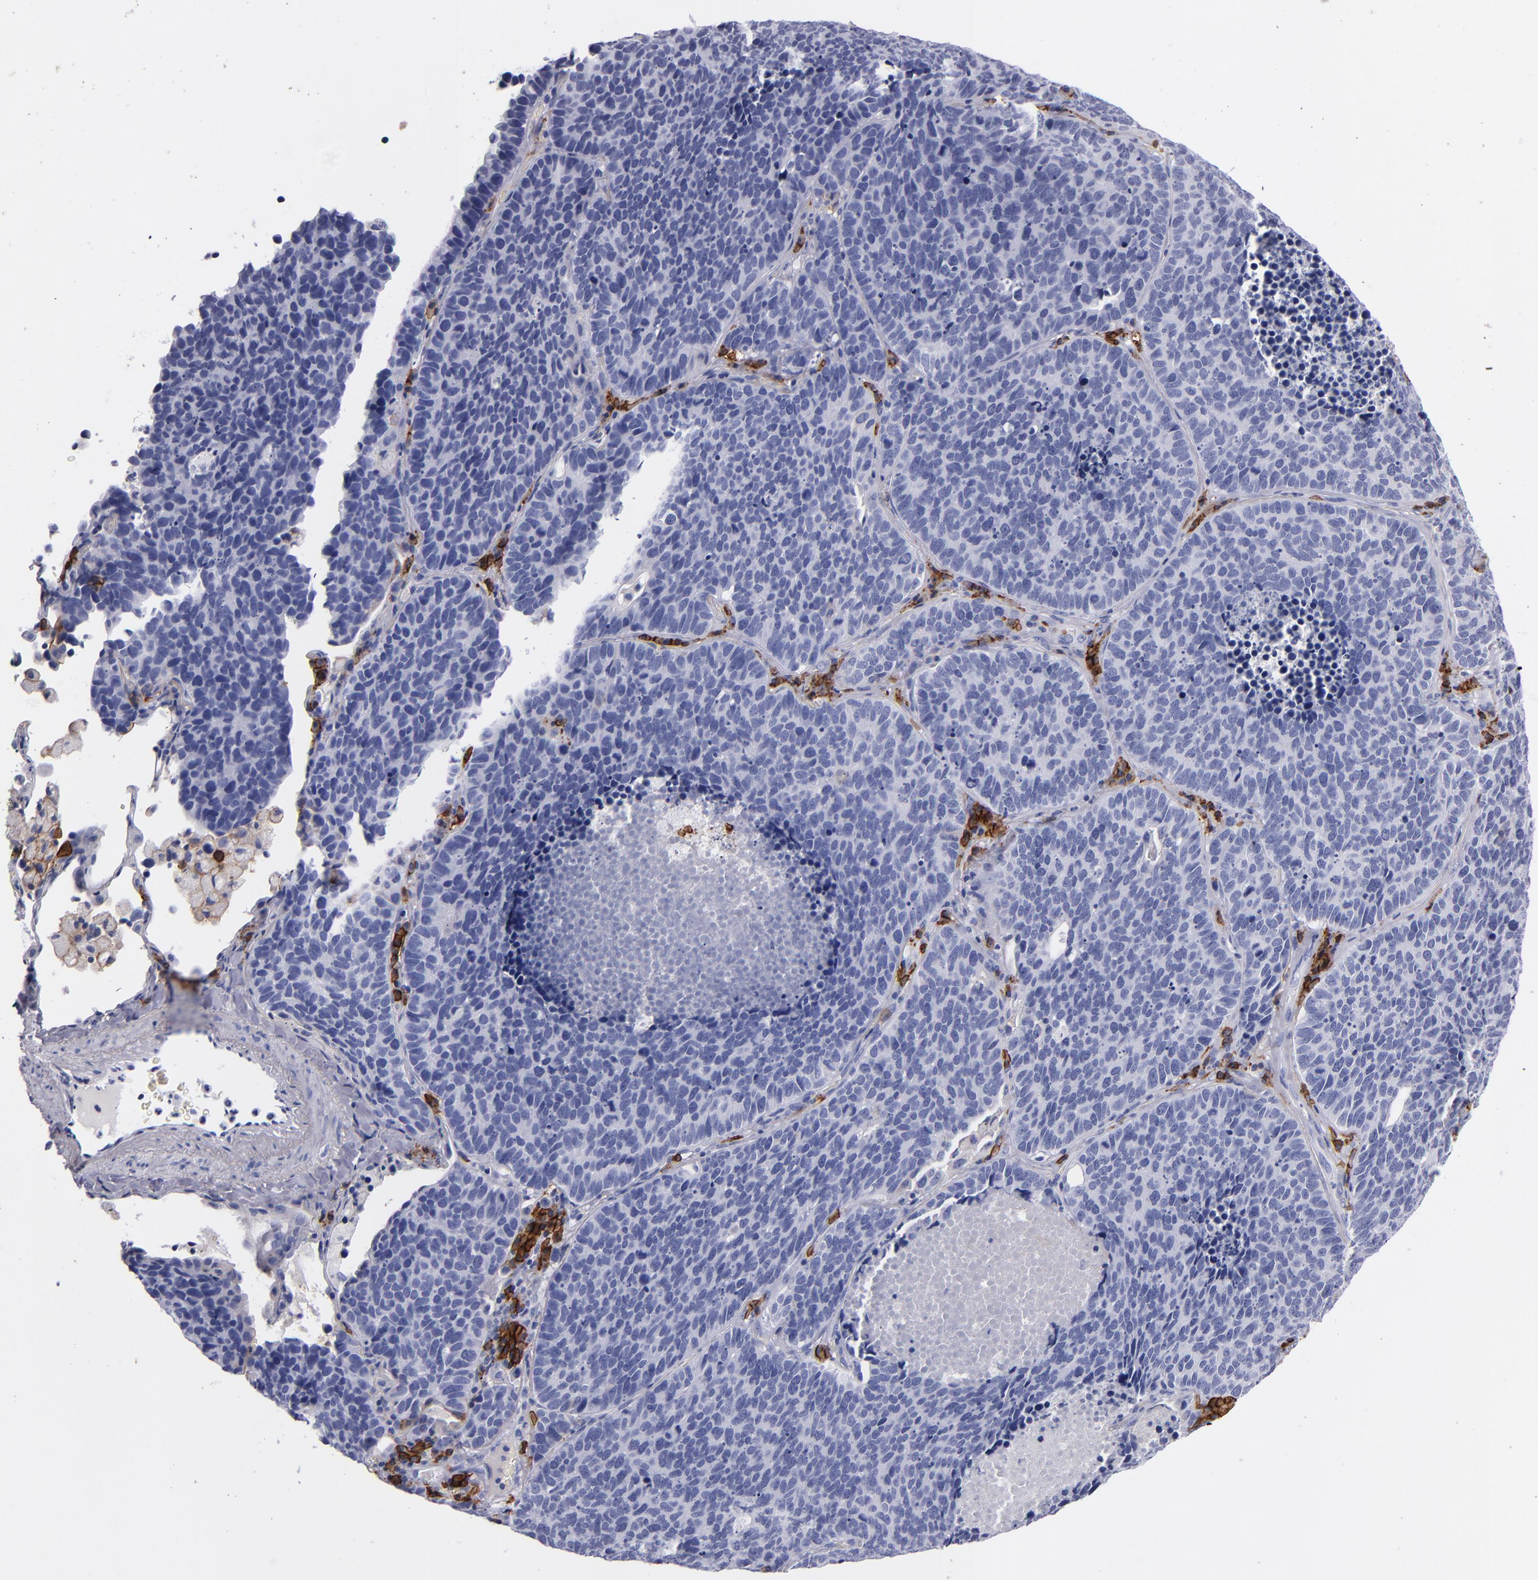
{"staining": {"intensity": "negative", "quantity": "none", "location": "none"}, "tissue": "lung cancer", "cell_type": "Tumor cells", "image_type": "cancer", "snomed": [{"axis": "morphology", "description": "Neoplasm, malignant, NOS"}, {"axis": "topography", "description": "Lung"}], "caption": "This photomicrograph is of lung cancer stained with immunohistochemistry to label a protein in brown with the nuclei are counter-stained blue. There is no expression in tumor cells. Brightfield microscopy of IHC stained with DAB (brown) and hematoxylin (blue), captured at high magnification.", "gene": "CD38", "patient": {"sex": "female", "age": 75}}